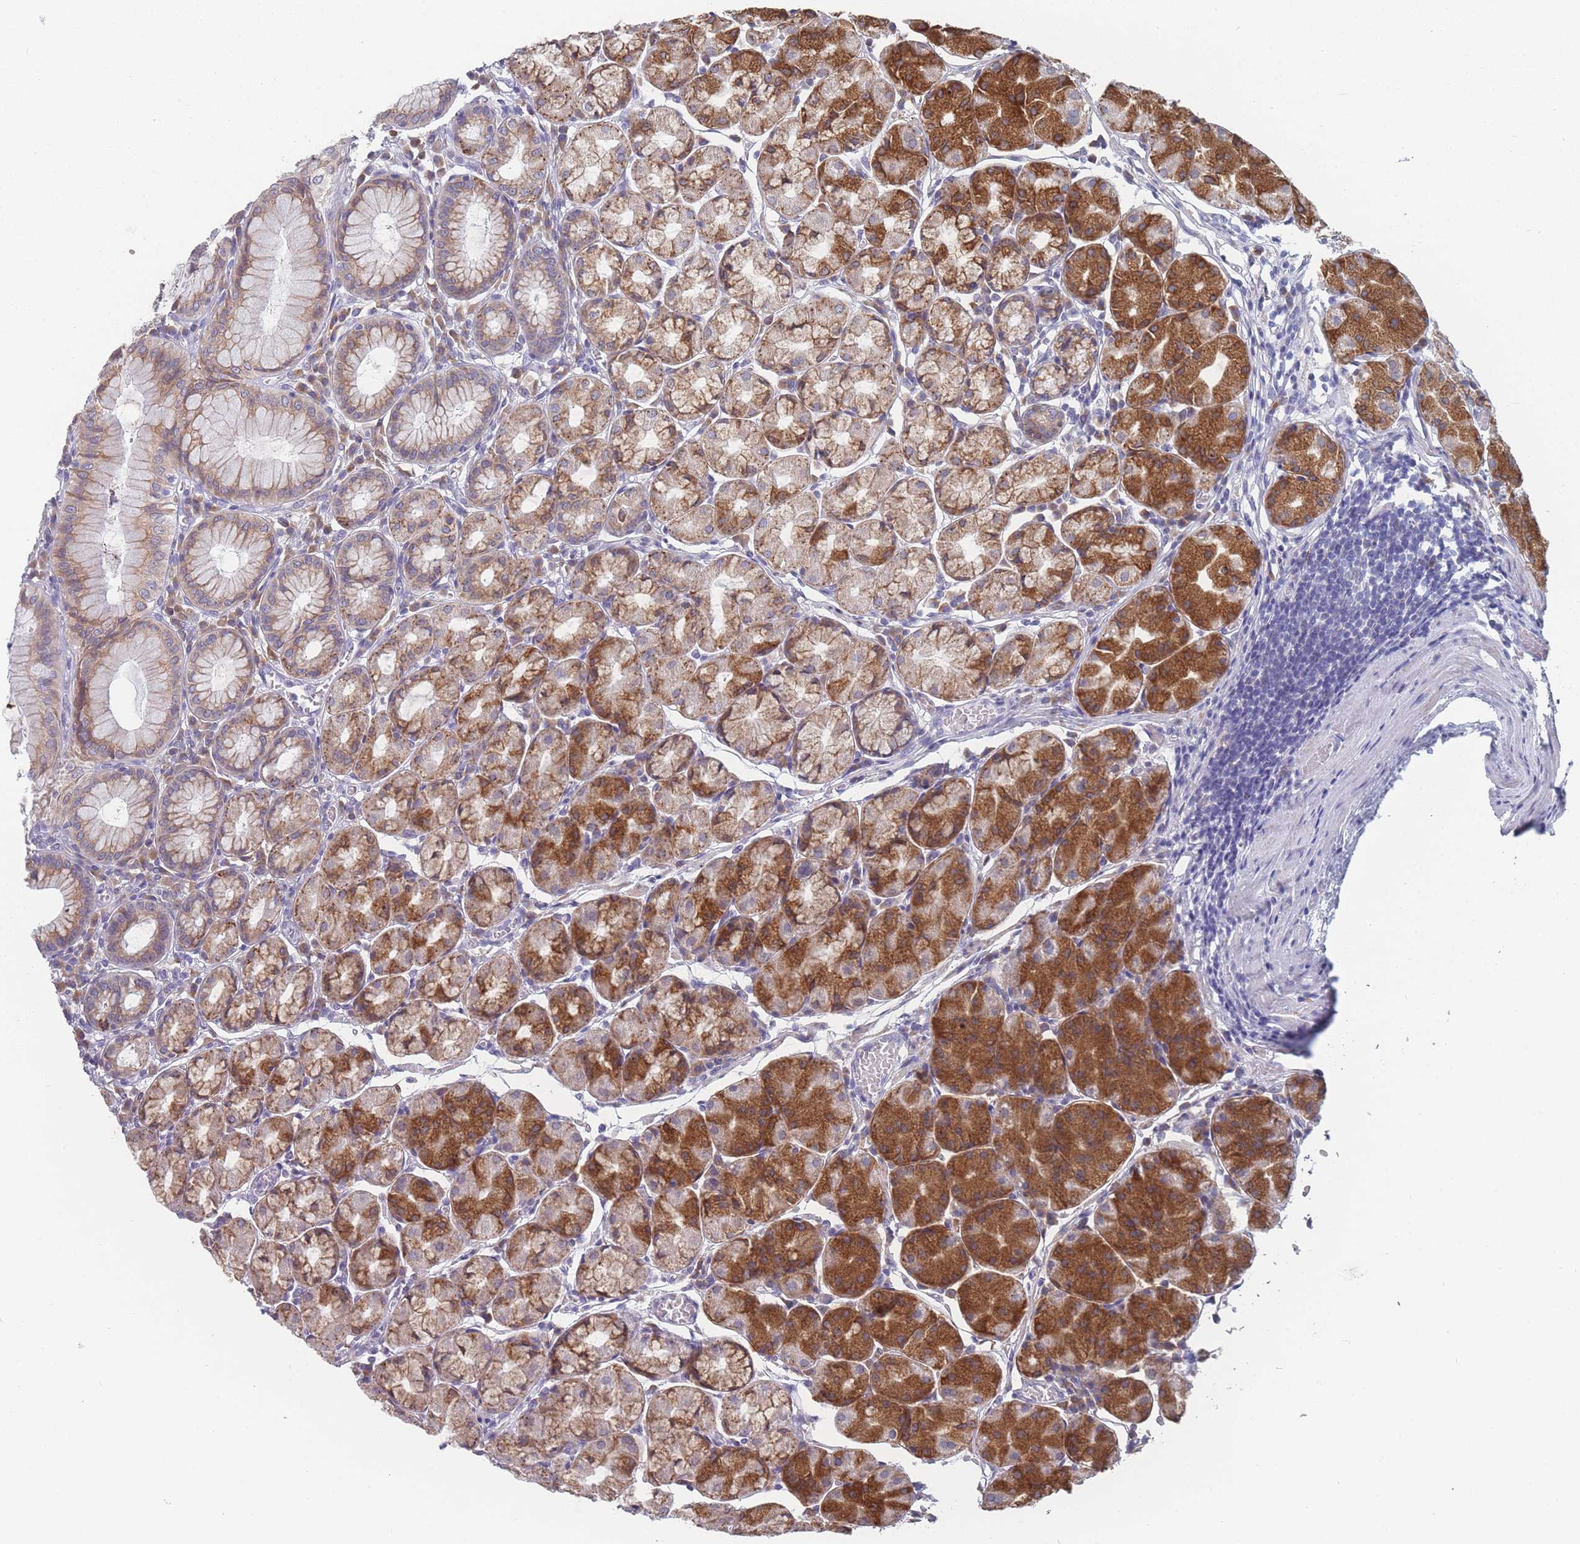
{"staining": {"intensity": "strong", "quantity": "25%-75%", "location": "cytoplasmic/membranous"}, "tissue": "stomach", "cell_type": "Glandular cells", "image_type": "normal", "snomed": [{"axis": "morphology", "description": "Normal tissue, NOS"}, {"axis": "topography", "description": "Stomach"}], "caption": "Immunohistochemical staining of normal human stomach exhibits 25%-75% levels of strong cytoplasmic/membranous protein positivity in approximately 25%-75% of glandular cells.", "gene": "TMED10", "patient": {"sex": "male", "age": 55}}